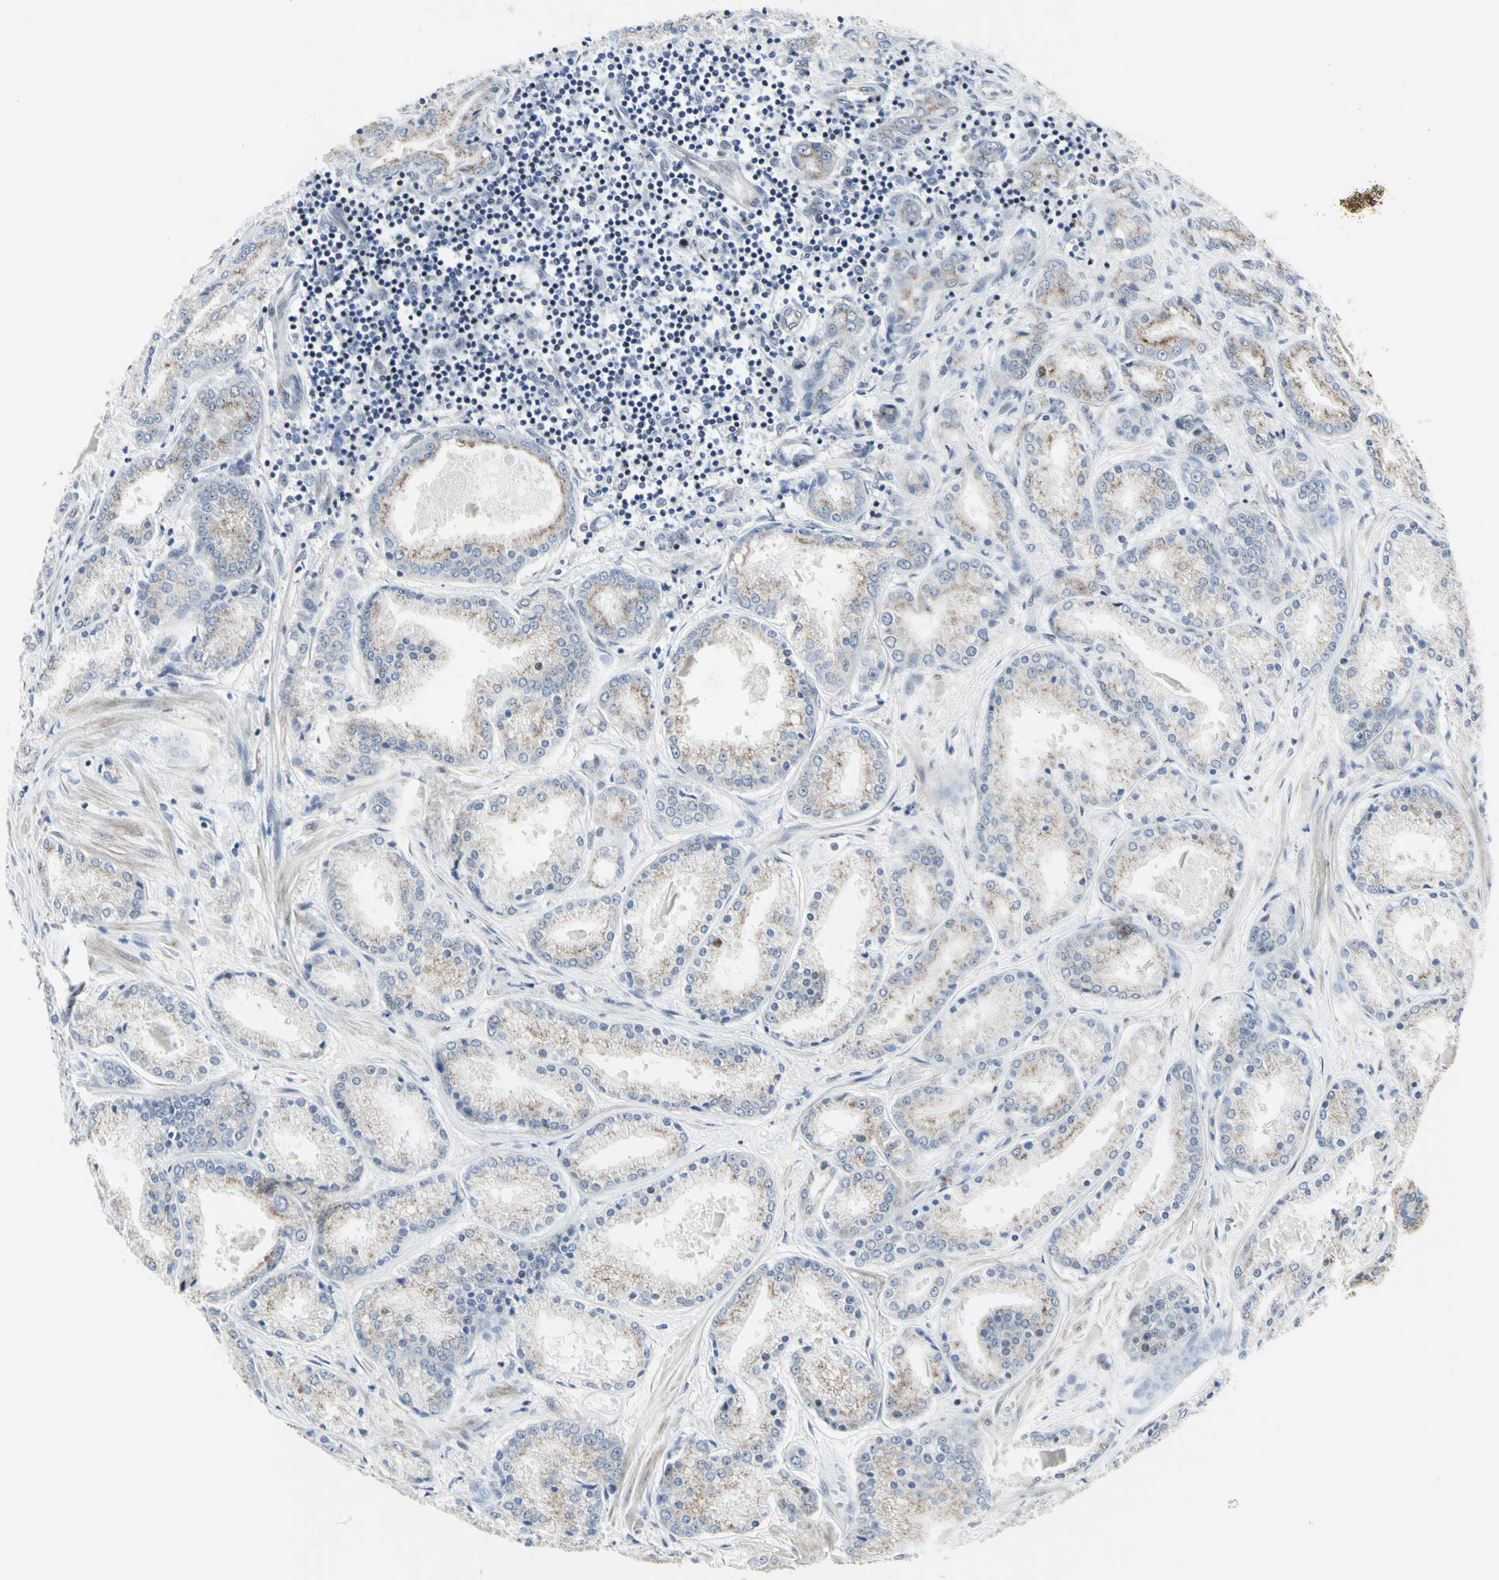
{"staining": {"intensity": "moderate", "quantity": "25%-75%", "location": "cytoplasmic/membranous"}, "tissue": "prostate cancer", "cell_type": "Tumor cells", "image_type": "cancer", "snomed": [{"axis": "morphology", "description": "Adenocarcinoma, High grade"}, {"axis": "topography", "description": "Prostate"}], "caption": "A brown stain highlights moderate cytoplasmic/membranous staining of a protein in human adenocarcinoma (high-grade) (prostate) tumor cells.", "gene": "DHRS7B", "patient": {"sex": "male", "age": 59}}